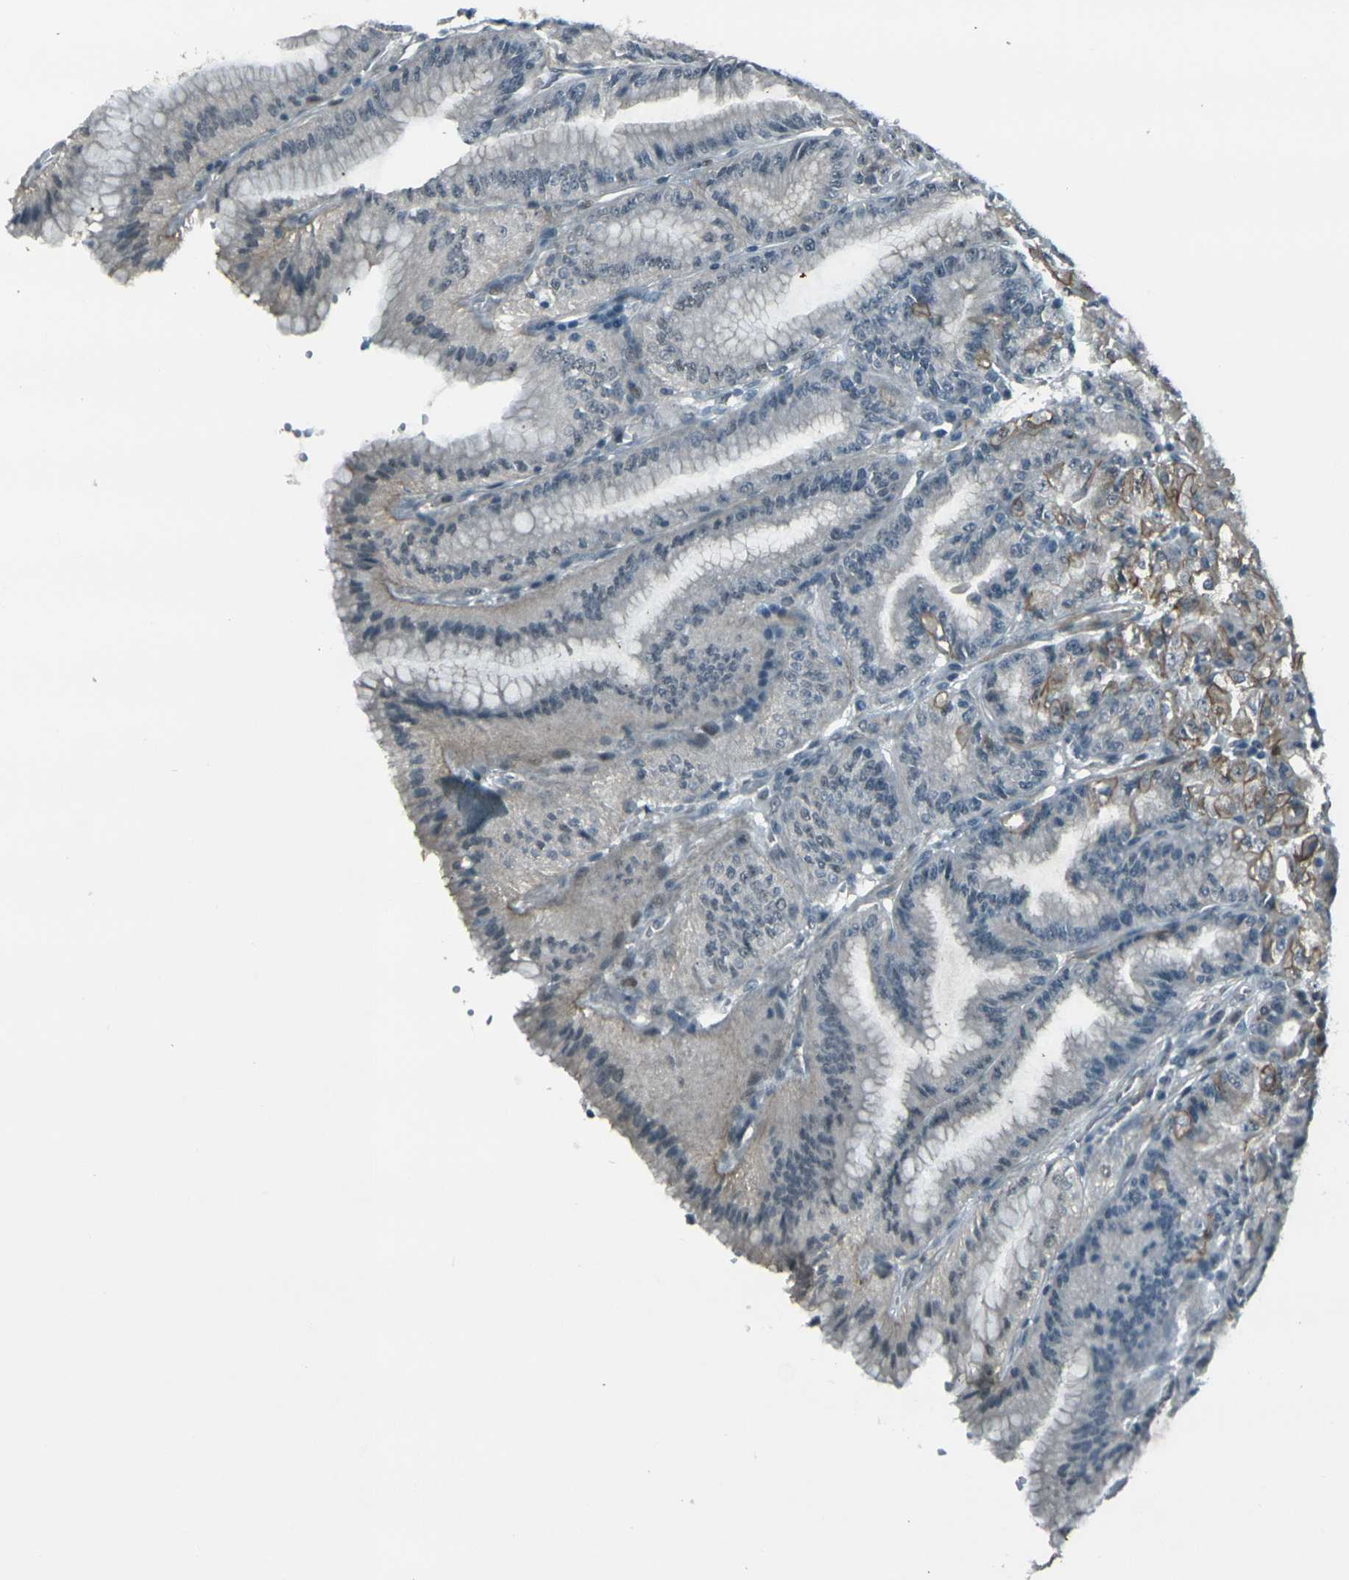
{"staining": {"intensity": "strong", "quantity": "25%-75%", "location": "cytoplasmic/membranous,nuclear"}, "tissue": "stomach", "cell_type": "Glandular cells", "image_type": "normal", "snomed": [{"axis": "morphology", "description": "Normal tissue, NOS"}, {"axis": "topography", "description": "Stomach, lower"}], "caption": "Immunohistochemical staining of normal human stomach demonstrates 25%-75% levels of strong cytoplasmic/membranous,nuclear protein positivity in about 25%-75% of glandular cells. (brown staining indicates protein expression, while blue staining denotes nuclei).", "gene": "GPR19", "patient": {"sex": "male", "age": 71}}